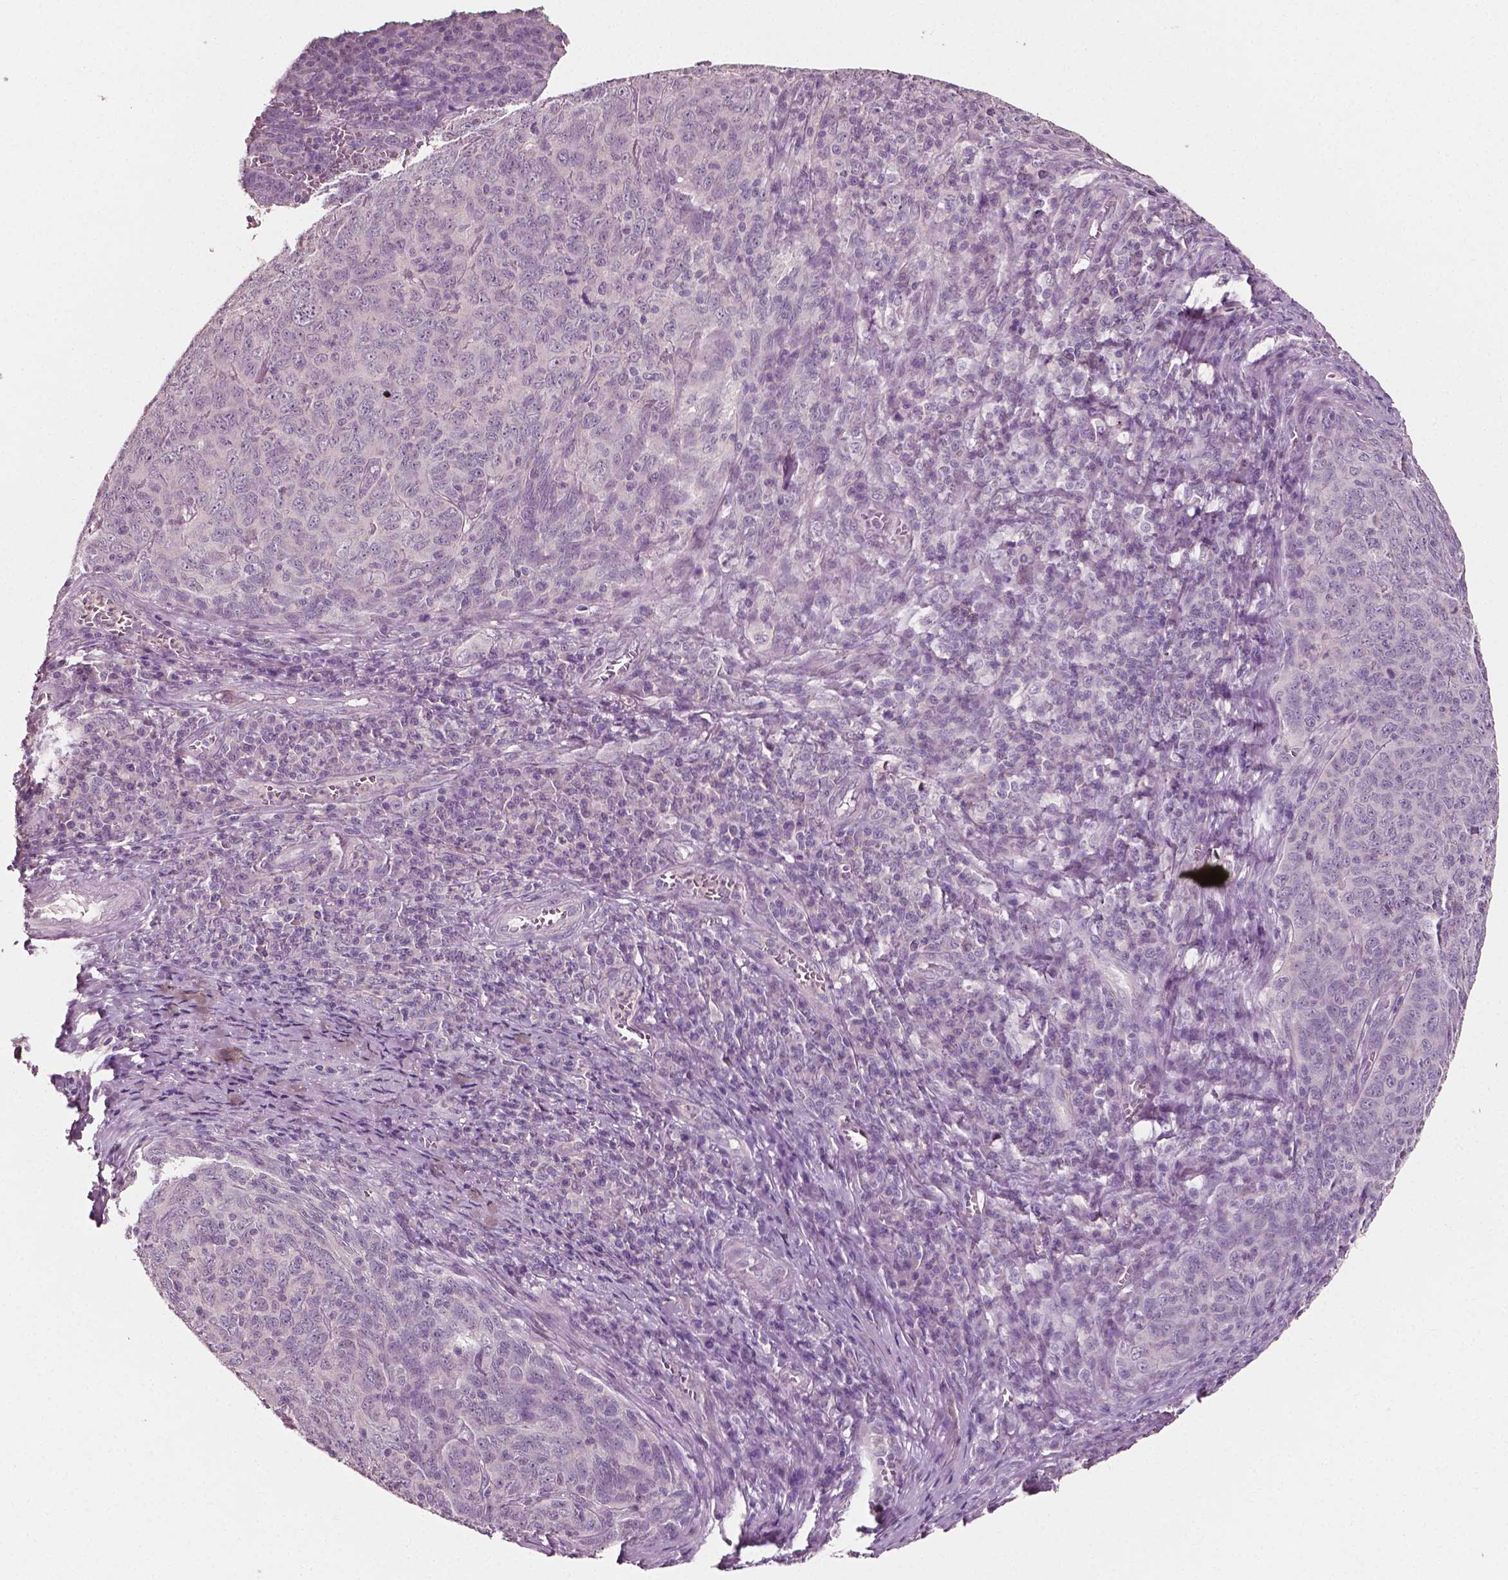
{"staining": {"intensity": "negative", "quantity": "none", "location": "none"}, "tissue": "skin cancer", "cell_type": "Tumor cells", "image_type": "cancer", "snomed": [{"axis": "morphology", "description": "Squamous cell carcinoma, NOS"}, {"axis": "topography", "description": "Skin"}, {"axis": "topography", "description": "Anal"}], "caption": "This image is of skin squamous cell carcinoma stained with immunohistochemistry (IHC) to label a protein in brown with the nuclei are counter-stained blue. There is no expression in tumor cells. (DAB (3,3'-diaminobenzidine) IHC, high magnification).", "gene": "PLA2R1", "patient": {"sex": "female", "age": 51}}